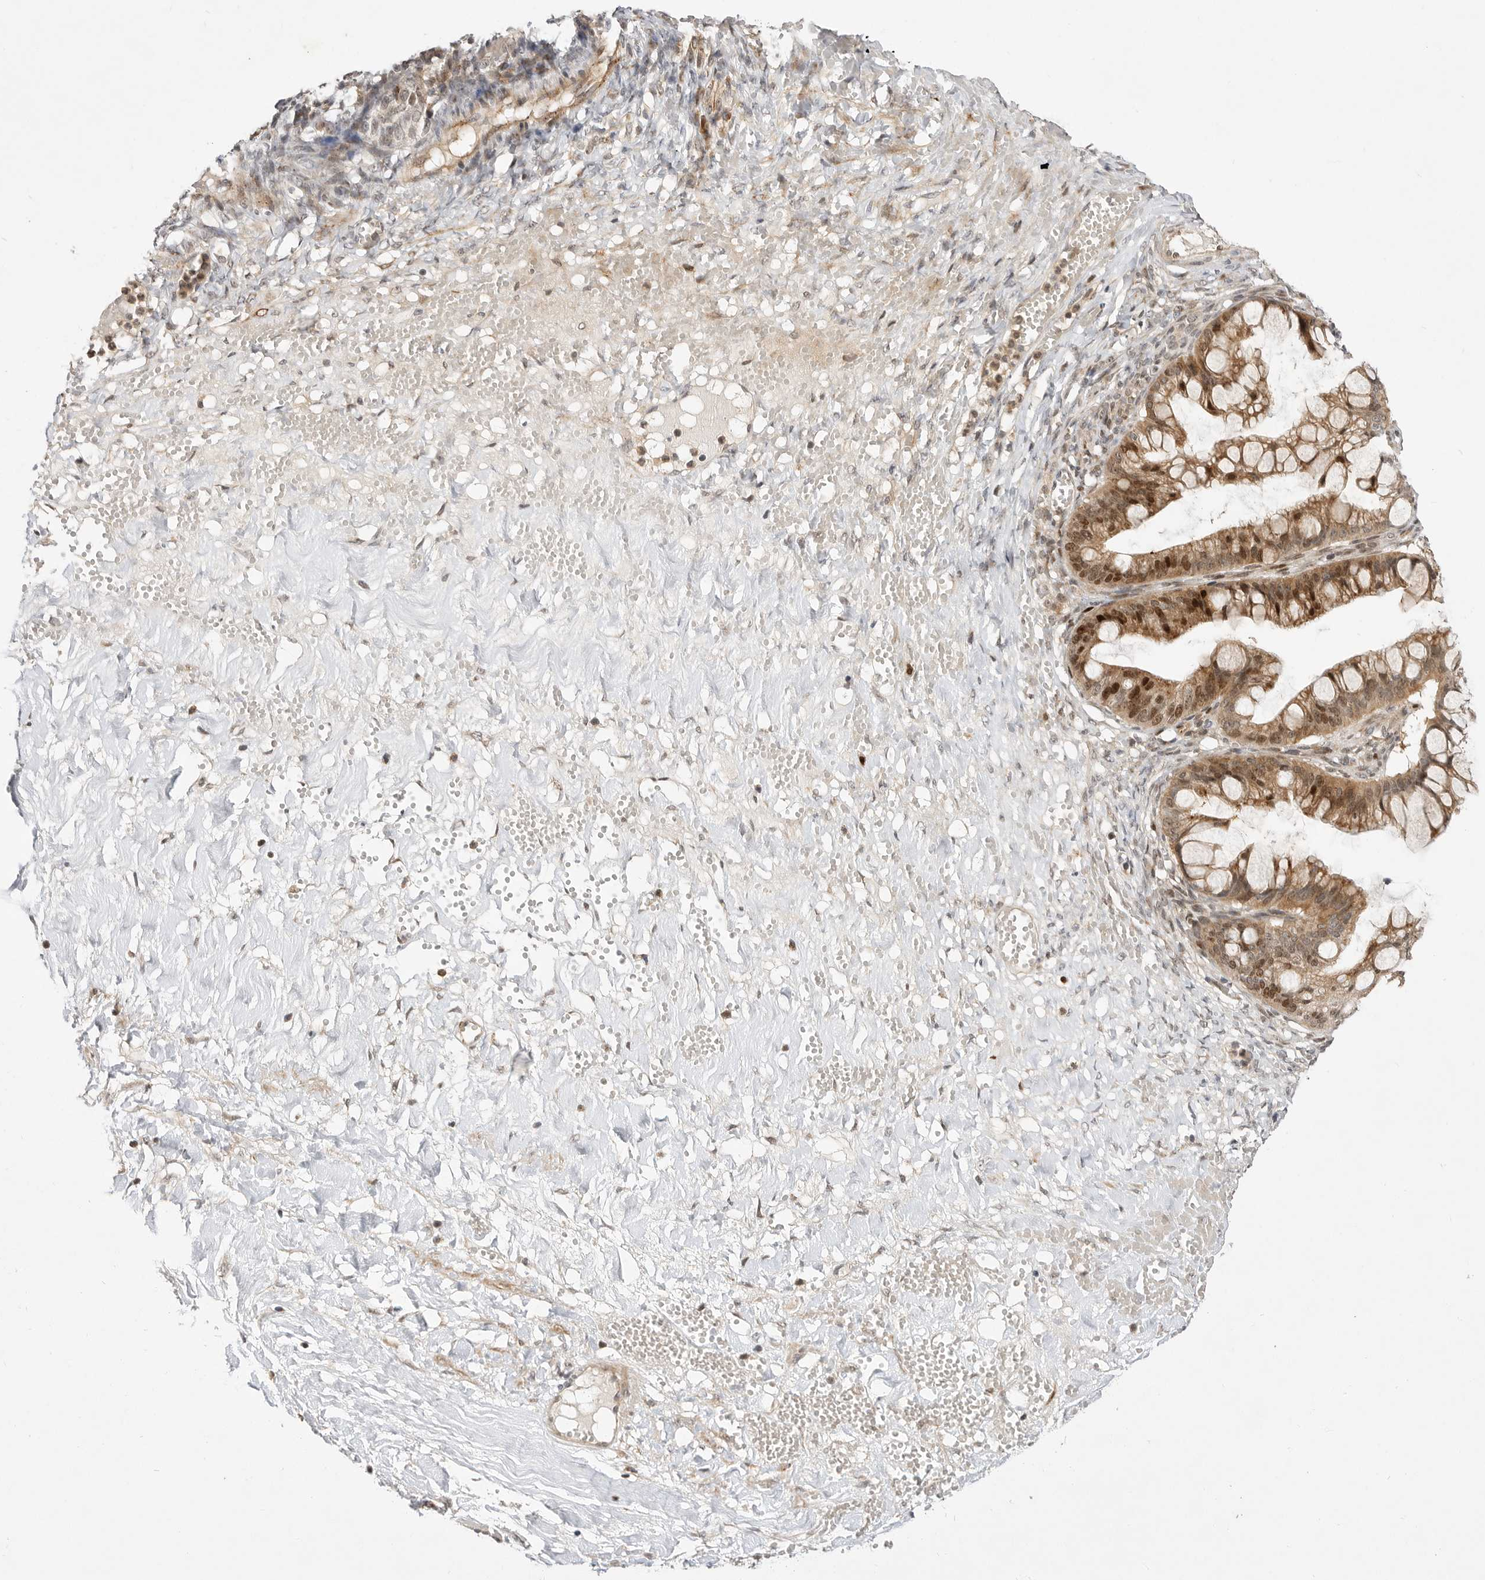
{"staining": {"intensity": "moderate", "quantity": ">75%", "location": "cytoplasmic/membranous,nuclear"}, "tissue": "ovarian cancer", "cell_type": "Tumor cells", "image_type": "cancer", "snomed": [{"axis": "morphology", "description": "Cystadenocarcinoma, mucinous, NOS"}, {"axis": "topography", "description": "Ovary"}], "caption": "Immunohistochemistry (IHC) (DAB (3,3'-diaminobenzidine)) staining of ovarian cancer (mucinous cystadenocarcinoma) exhibits moderate cytoplasmic/membranous and nuclear protein staining in approximately >75% of tumor cells. (DAB = brown stain, brightfield microscopy at high magnification).", "gene": "CSNK1G3", "patient": {"sex": "female", "age": 73}}